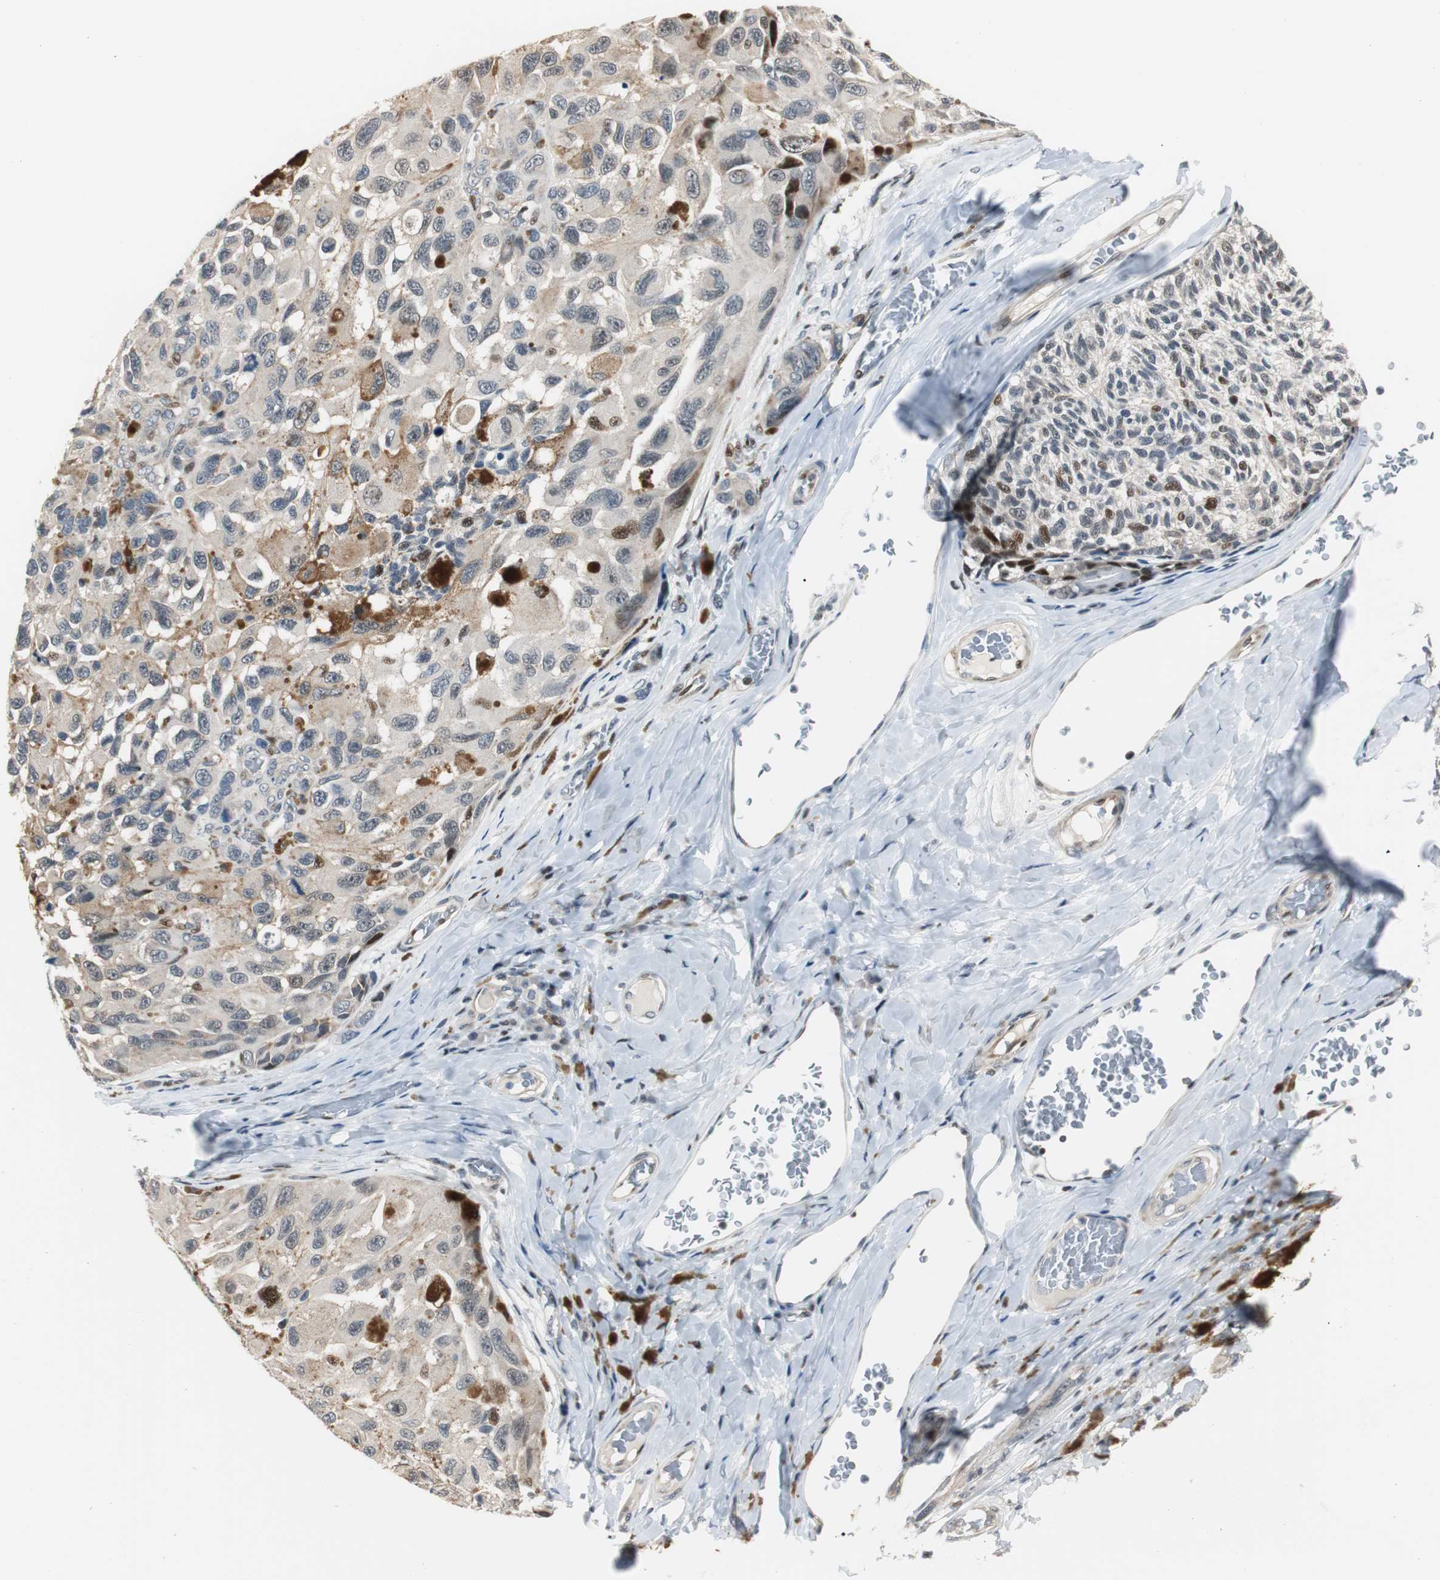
{"staining": {"intensity": "moderate", "quantity": "25%-75%", "location": "nuclear"}, "tissue": "melanoma", "cell_type": "Tumor cells", "image_type": "cancer", "snomed": [{"axis": "morphology", "description": "Malignant melanoma, NOS"}, {"axis": "topography", "description": "Skin"}], "caption": "Immunohistochemistry (IHC) (DAB (3,3'-diaminobenzidine)) staining of melanoma exhibits moderate nuclear protein positivity in approximately 25%-75% of tumor cells. (brown staining indicates protein expression, while blue staining denotes nuclei).", "gene": "RAD1", "patient": {"sex": "female", "age": 73}}